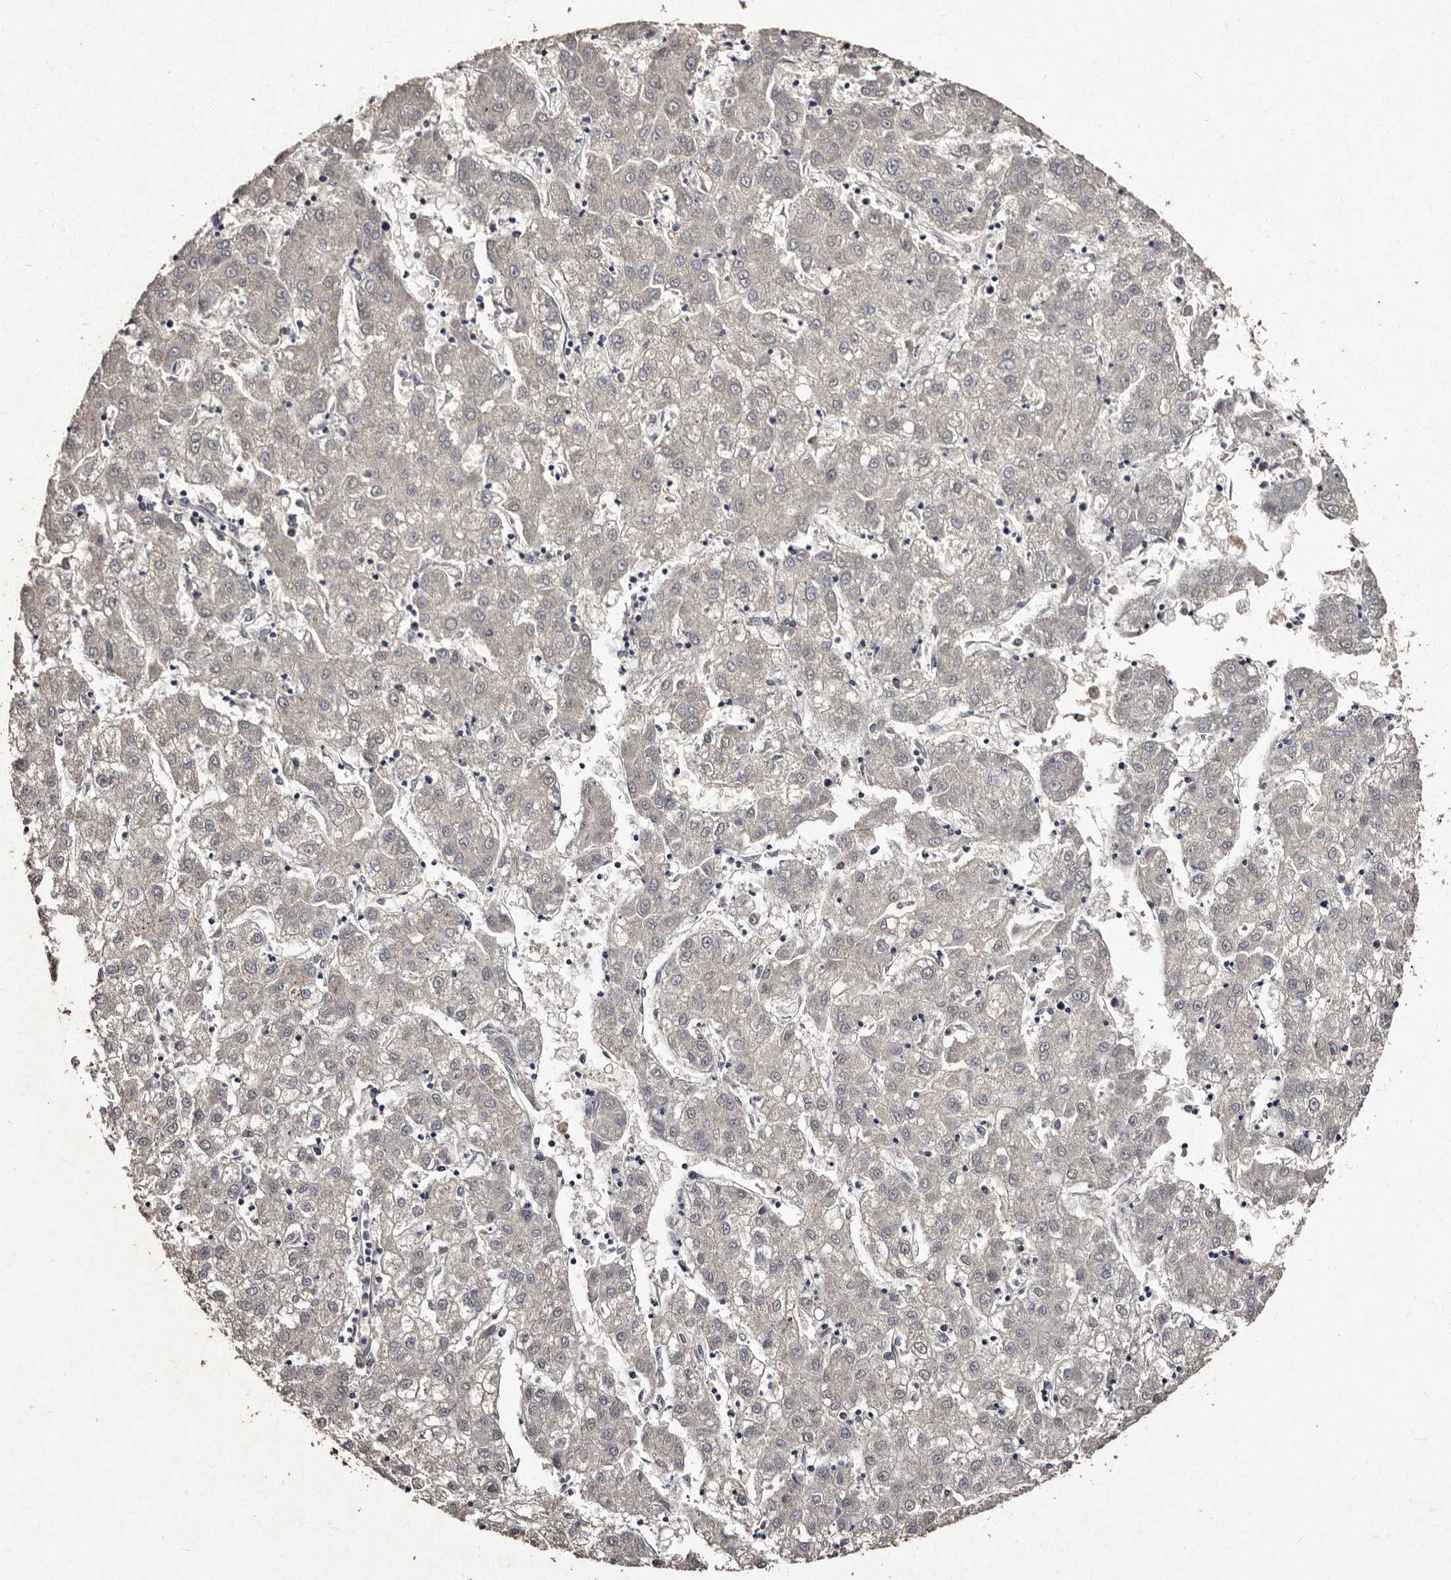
{"staining": {"intensity": "negative", "quantity": "none", "location": "none"}, "tissue": "liver cancer", "cell_type": "Tumor cells", "image_type": "cancer", "snomed": [{"axis": "morphology", "description": "Carcinoma, Hepatocellular, NOS"}, {"axis": "topography", "description": "Liver"}], "caption": "High magnification brightfield microscopy of liver cancer (hepatocellular carcinoma) stained with DAB (3,3'-diaminobenzidine) (brown) and counterstained with hematoxylin (blue): tumor cells show no significant positivity. (Stains: DAB immunohistochemistry (IHC) with hematoxylin counter stain, Microscopy: brightfield microscopy at high magnification).", "gene": "TFB1M", "patient": {"sex": "male", "age": 72}}